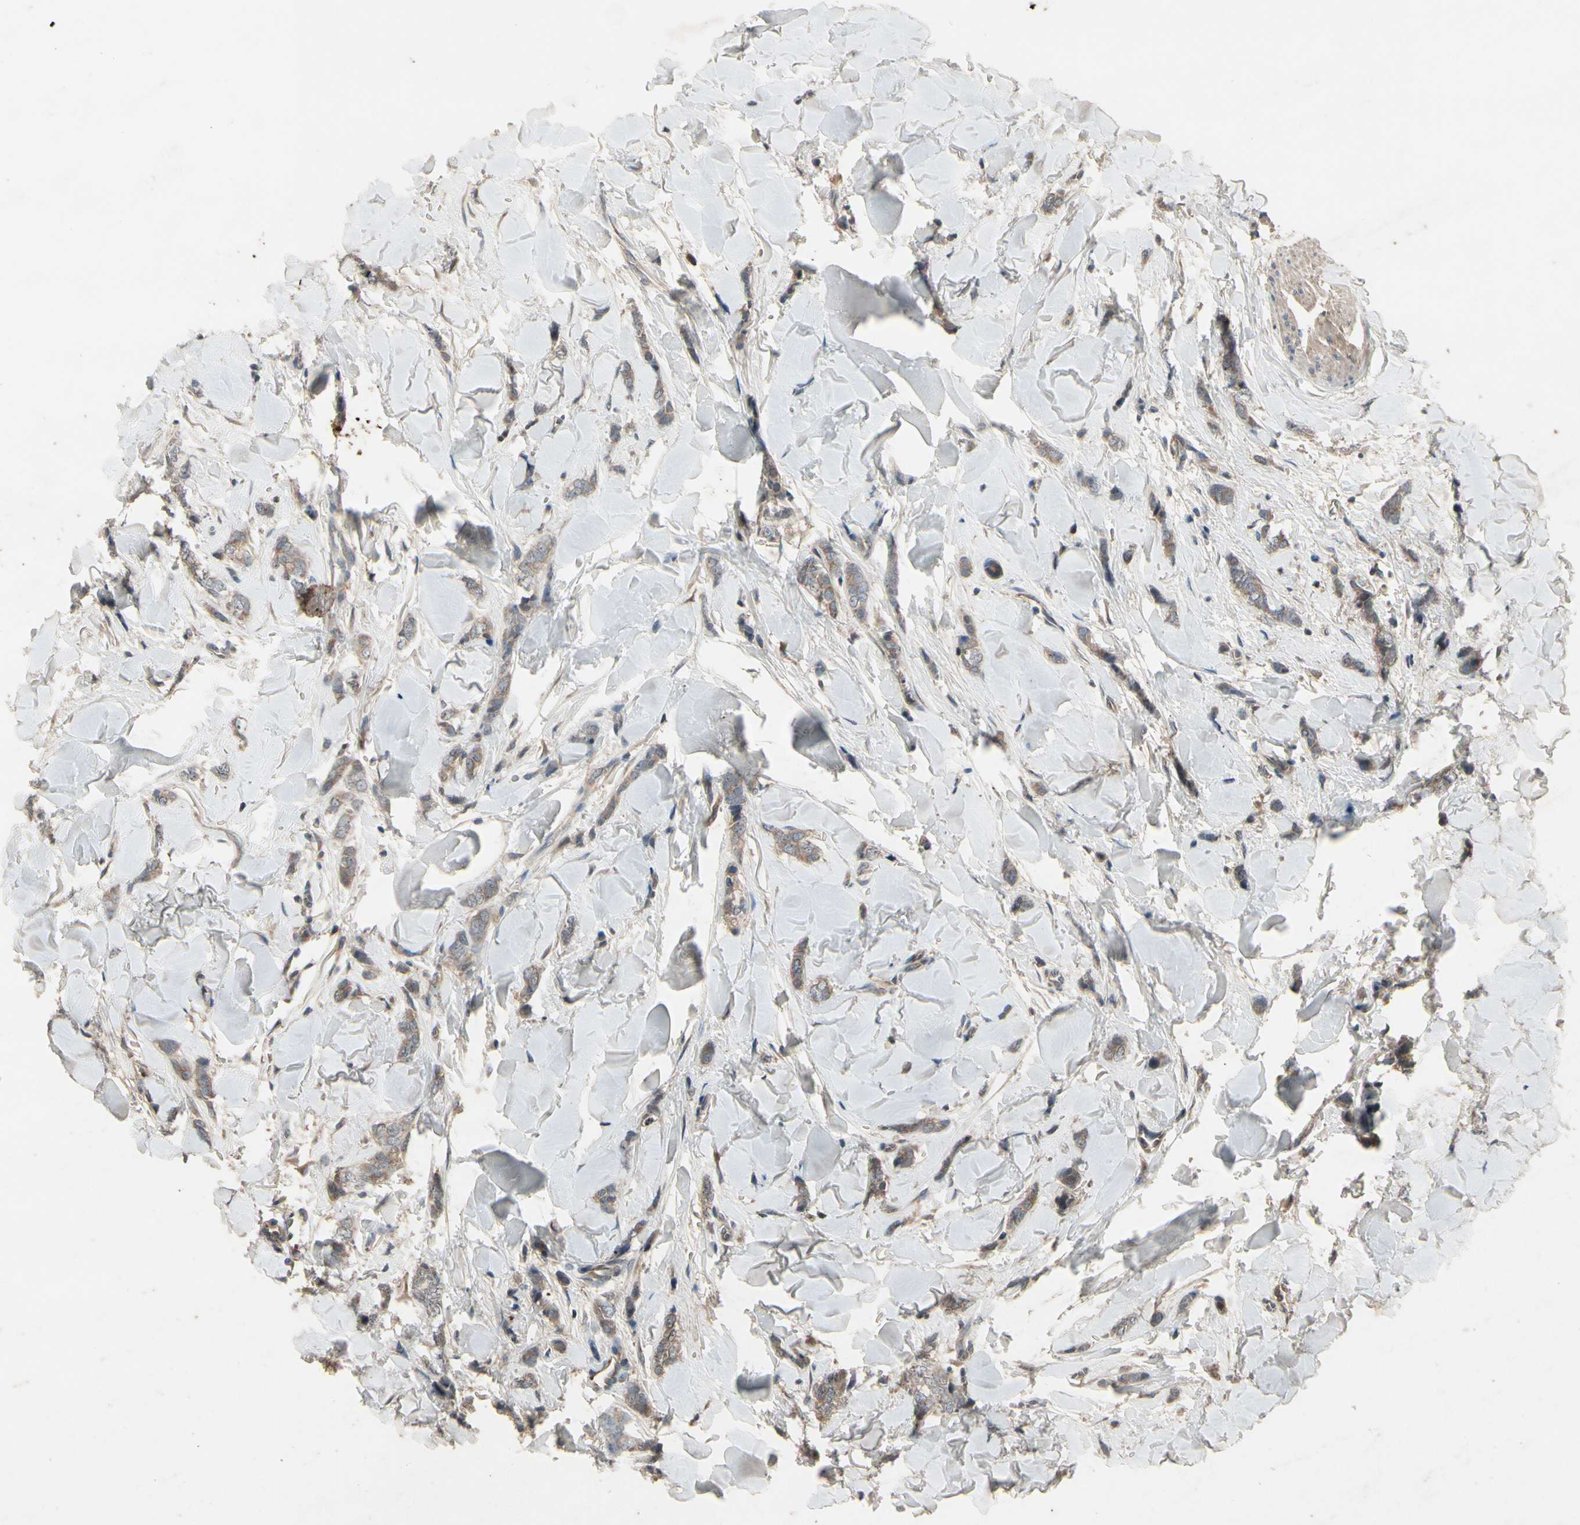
{"staining": {"intensity": "moderate", "quantity": ">75%", "location": "cytoplasmic/membranous"}, "tissue": "breast cancer", "cell_type": "Tumor cells", "image_type": "cancer", "snomed": [{"axis": "morphology", "description": "Lobular carcinoma"}, {"axis": "topography", "description": "Skin"}, {"axis": "topography", "description": "Breast"}], "caption": "Immunohistochemical staining of human breast cancer exhibits medium levels of moderate cytoplasmic/membranous protein positivity in approximately >75% of tumor cells. (Brightfield microscopy of DAB IHC at high magnification).", "gene": "NSF", "patient": {"sex": "female", "age": 46}}